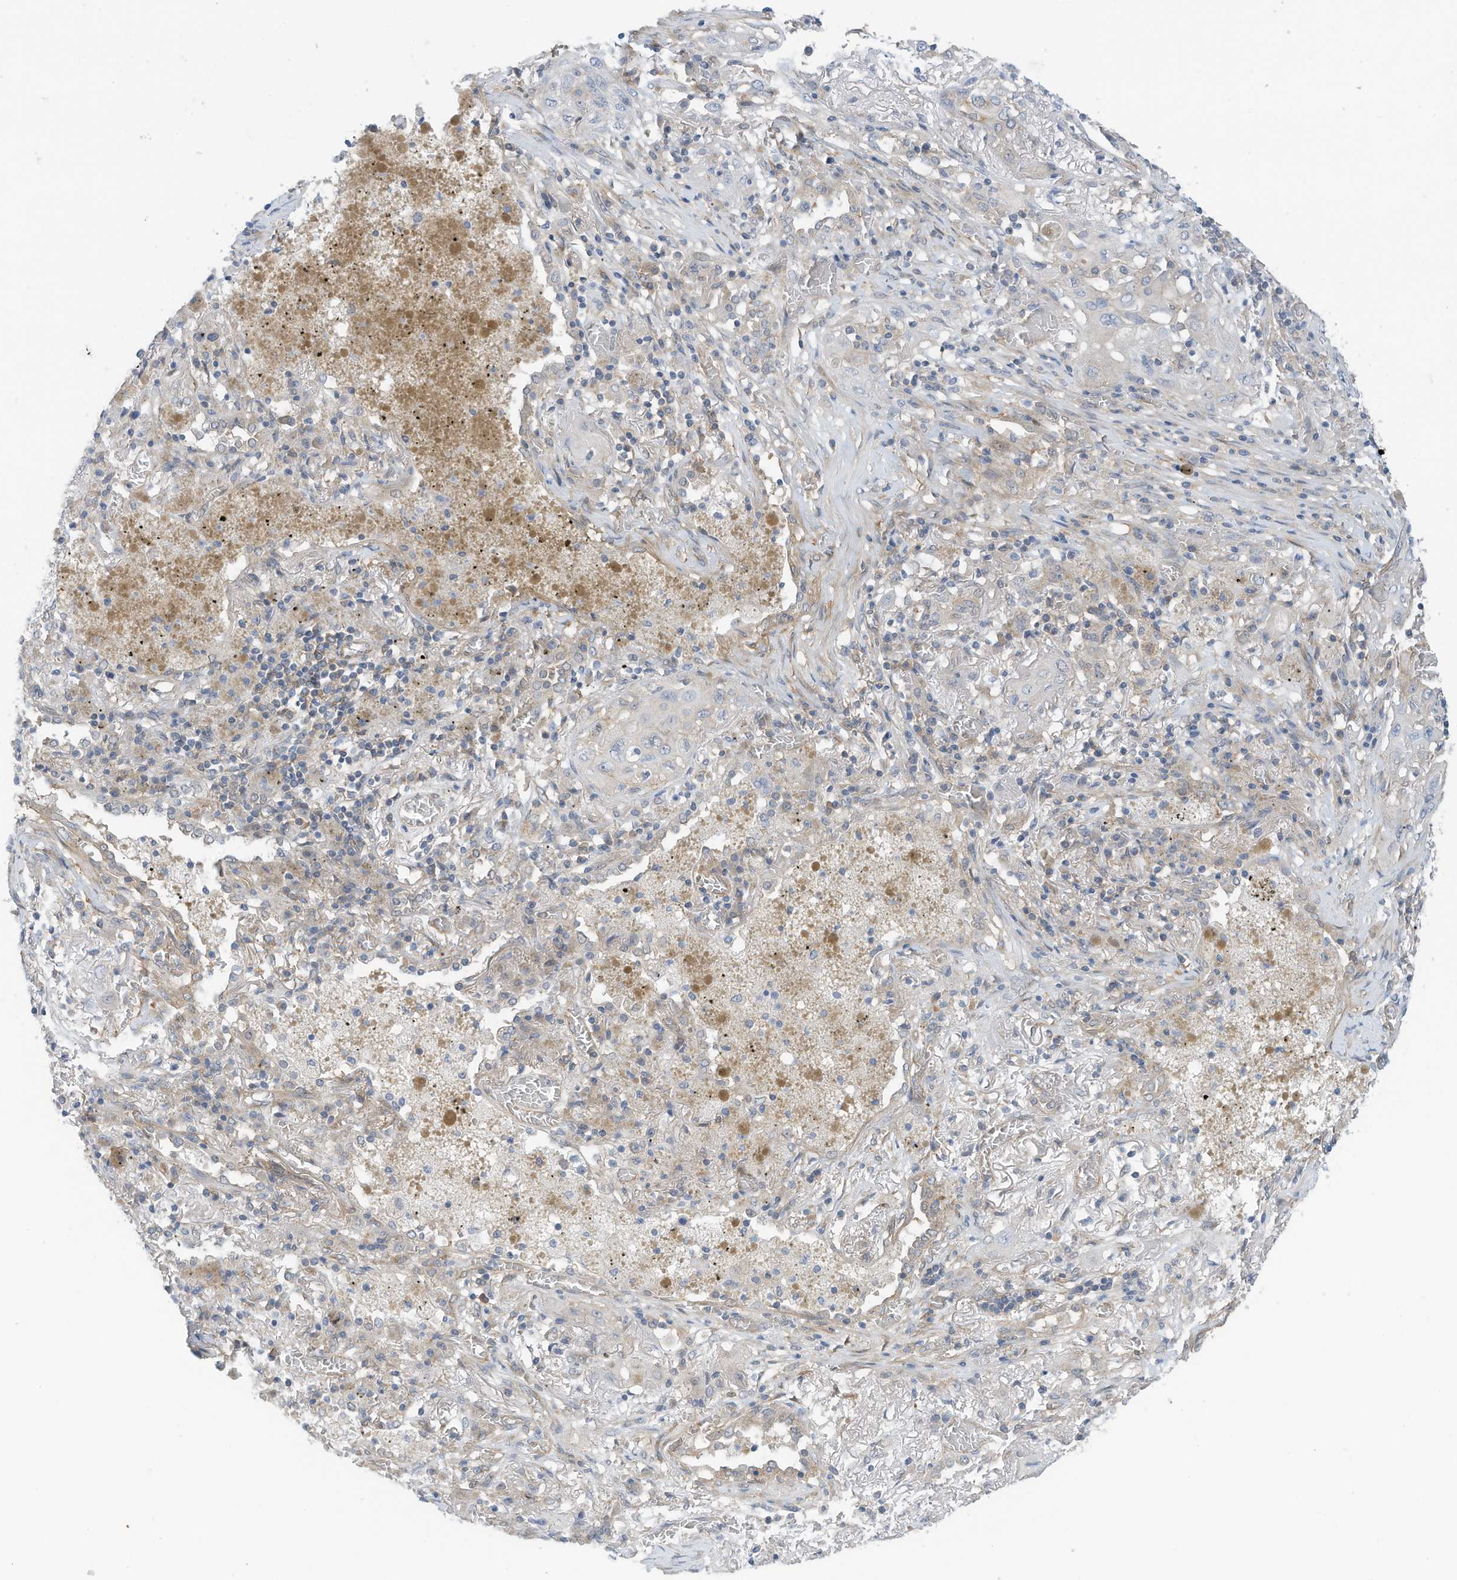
{"staining": {"intensity": "negative", "quantity": "none", "location": "none"}, "tissue": "lung cancer", "cell_type": "Tumor cells", "image_type": "cancer", "snomed": [{"axis": "morphology", "description": "Squamous cell carcinoma, NOS"}, {"axis": "topography", "description": "Lung"}], "caption": "Immunohistochemistry (IHC) image of human lung squamous cell carcinoma stained for a protein (brown), which reveals no staining in tumor cells.", "gene": "REPS1", "patient": {"sex": "female", "age": 47}}